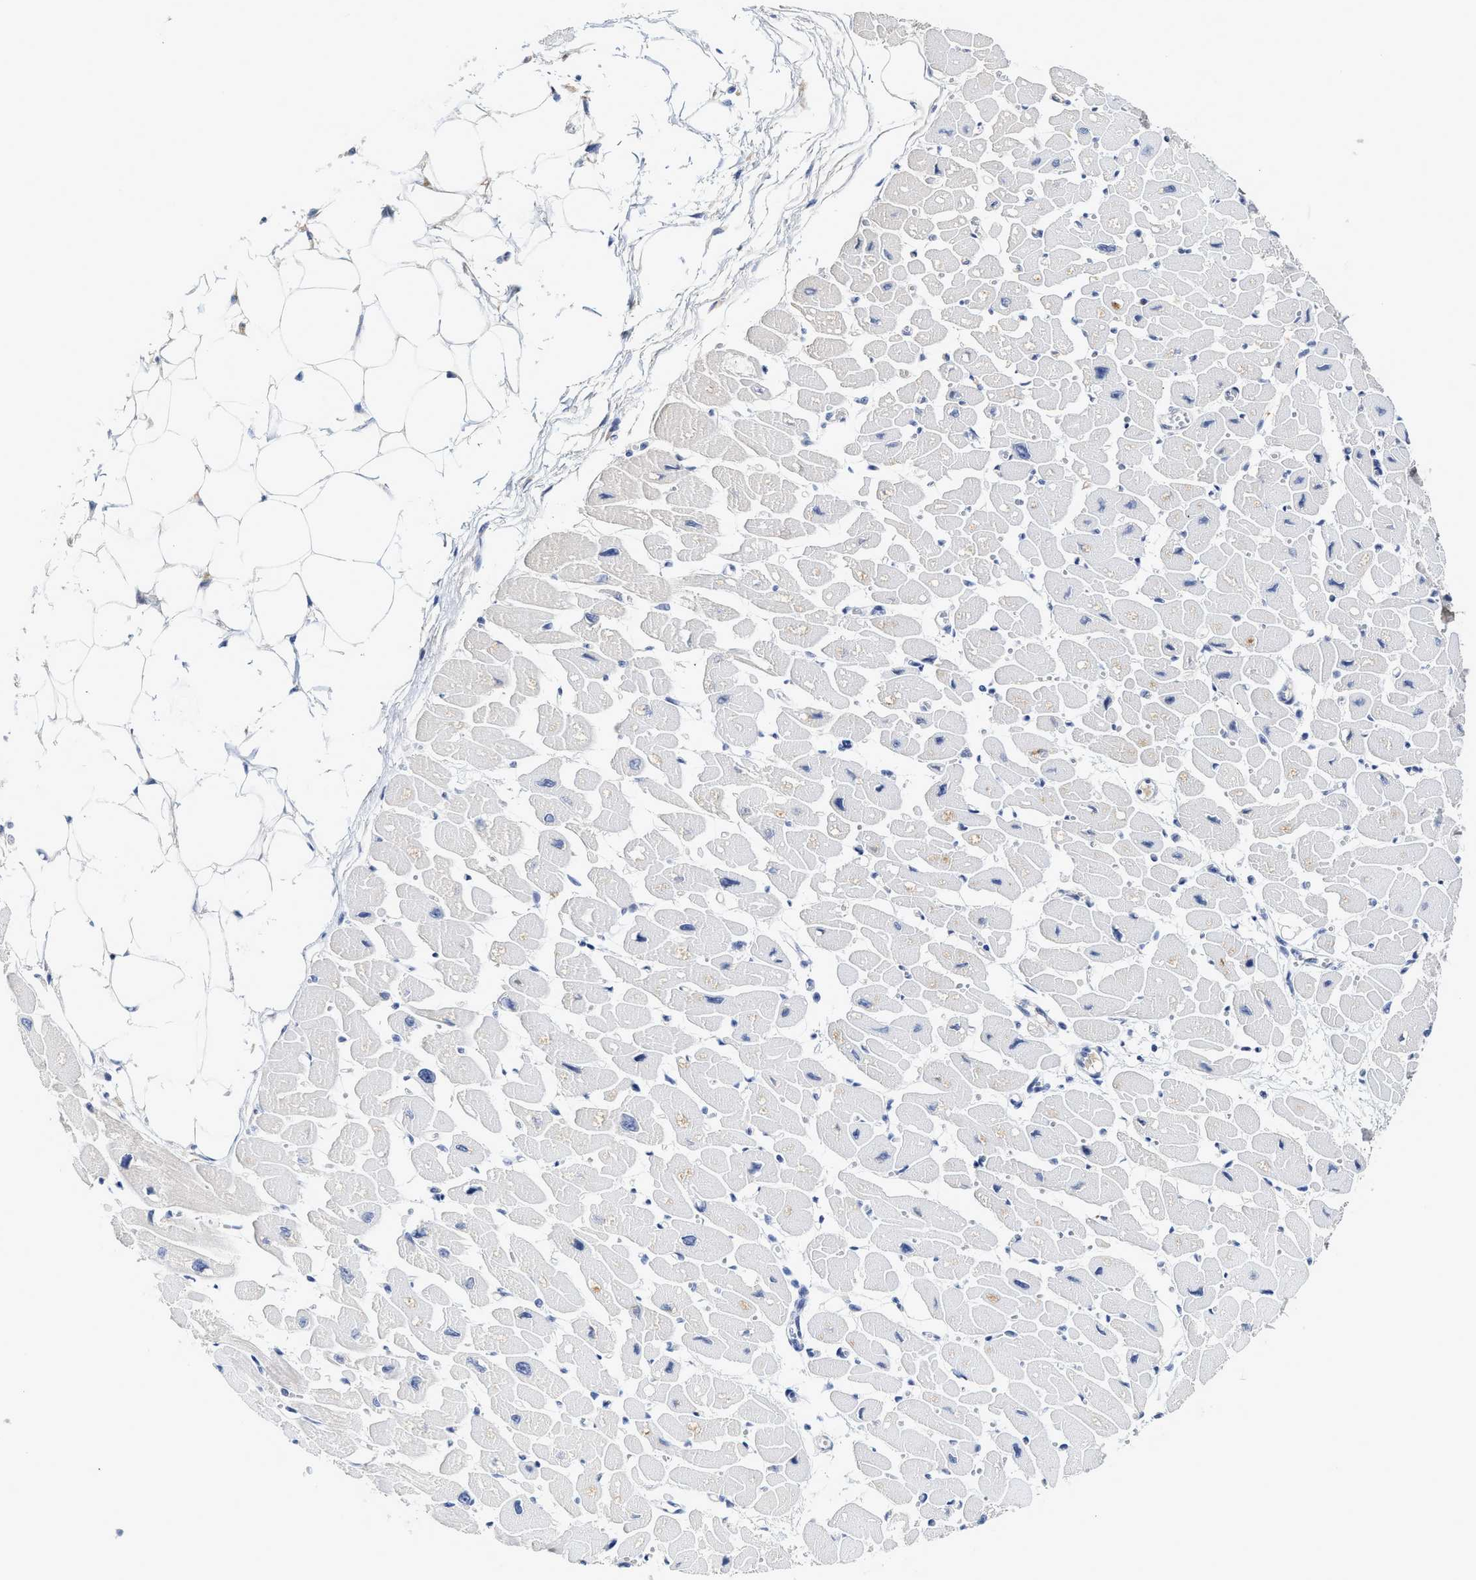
{"staining": {"intensity": "negative", "quantity": "none", "location": "none"}, "tissue": "heart muscle", "cell_type": "Cardiomyocytes", "image_type": "normal", "snomed": [{"axis": "morphology", "description": "Normal tissue, NOS"}, {"axis": "topography", "description": "Heart"}], "caption": "There is no significant staining in cardiomyocytes of heart muscle.", "gene": "C2", "patient": {"sex": "female", "age": 54}}